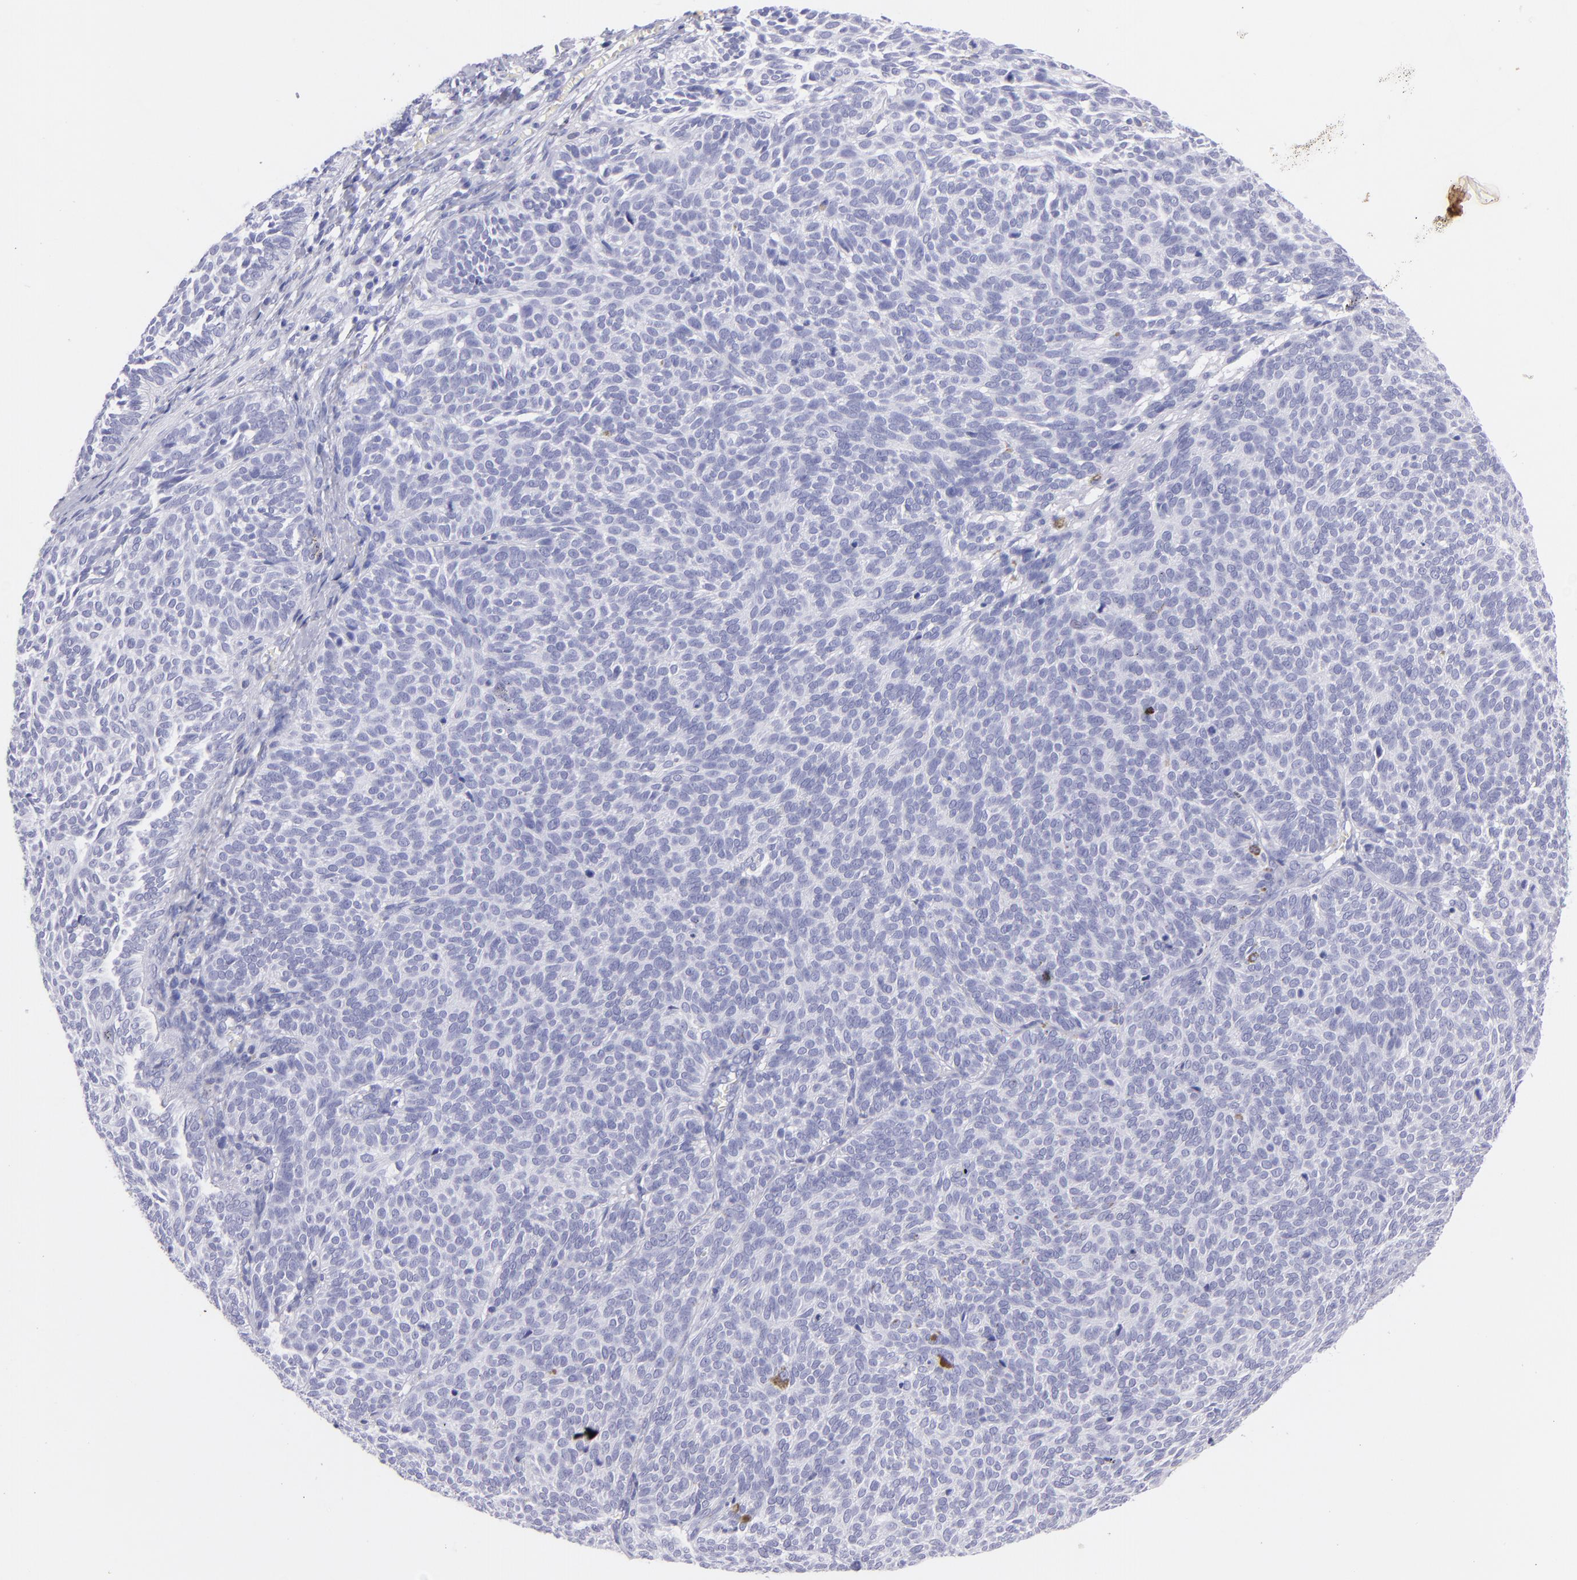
{"staining": {"intensity": "negative", "quantity": "none", "location": "none"}, "tissue": "skin cancer", "cell_type": "Tumor cells", "image_type": "cancer", "snomed": [{"axis": "morphology", "description": "Basal cell carcinoma"}, {"axis": "topography", "description": "Skin"}], "caption": "Tumor cells show no significant staining in basal cell carcinoma (skin). (IHC, brightfield microscopy, high magnification).", "gene": "PIP", "patient": {"sex": "male", "age": 63}}